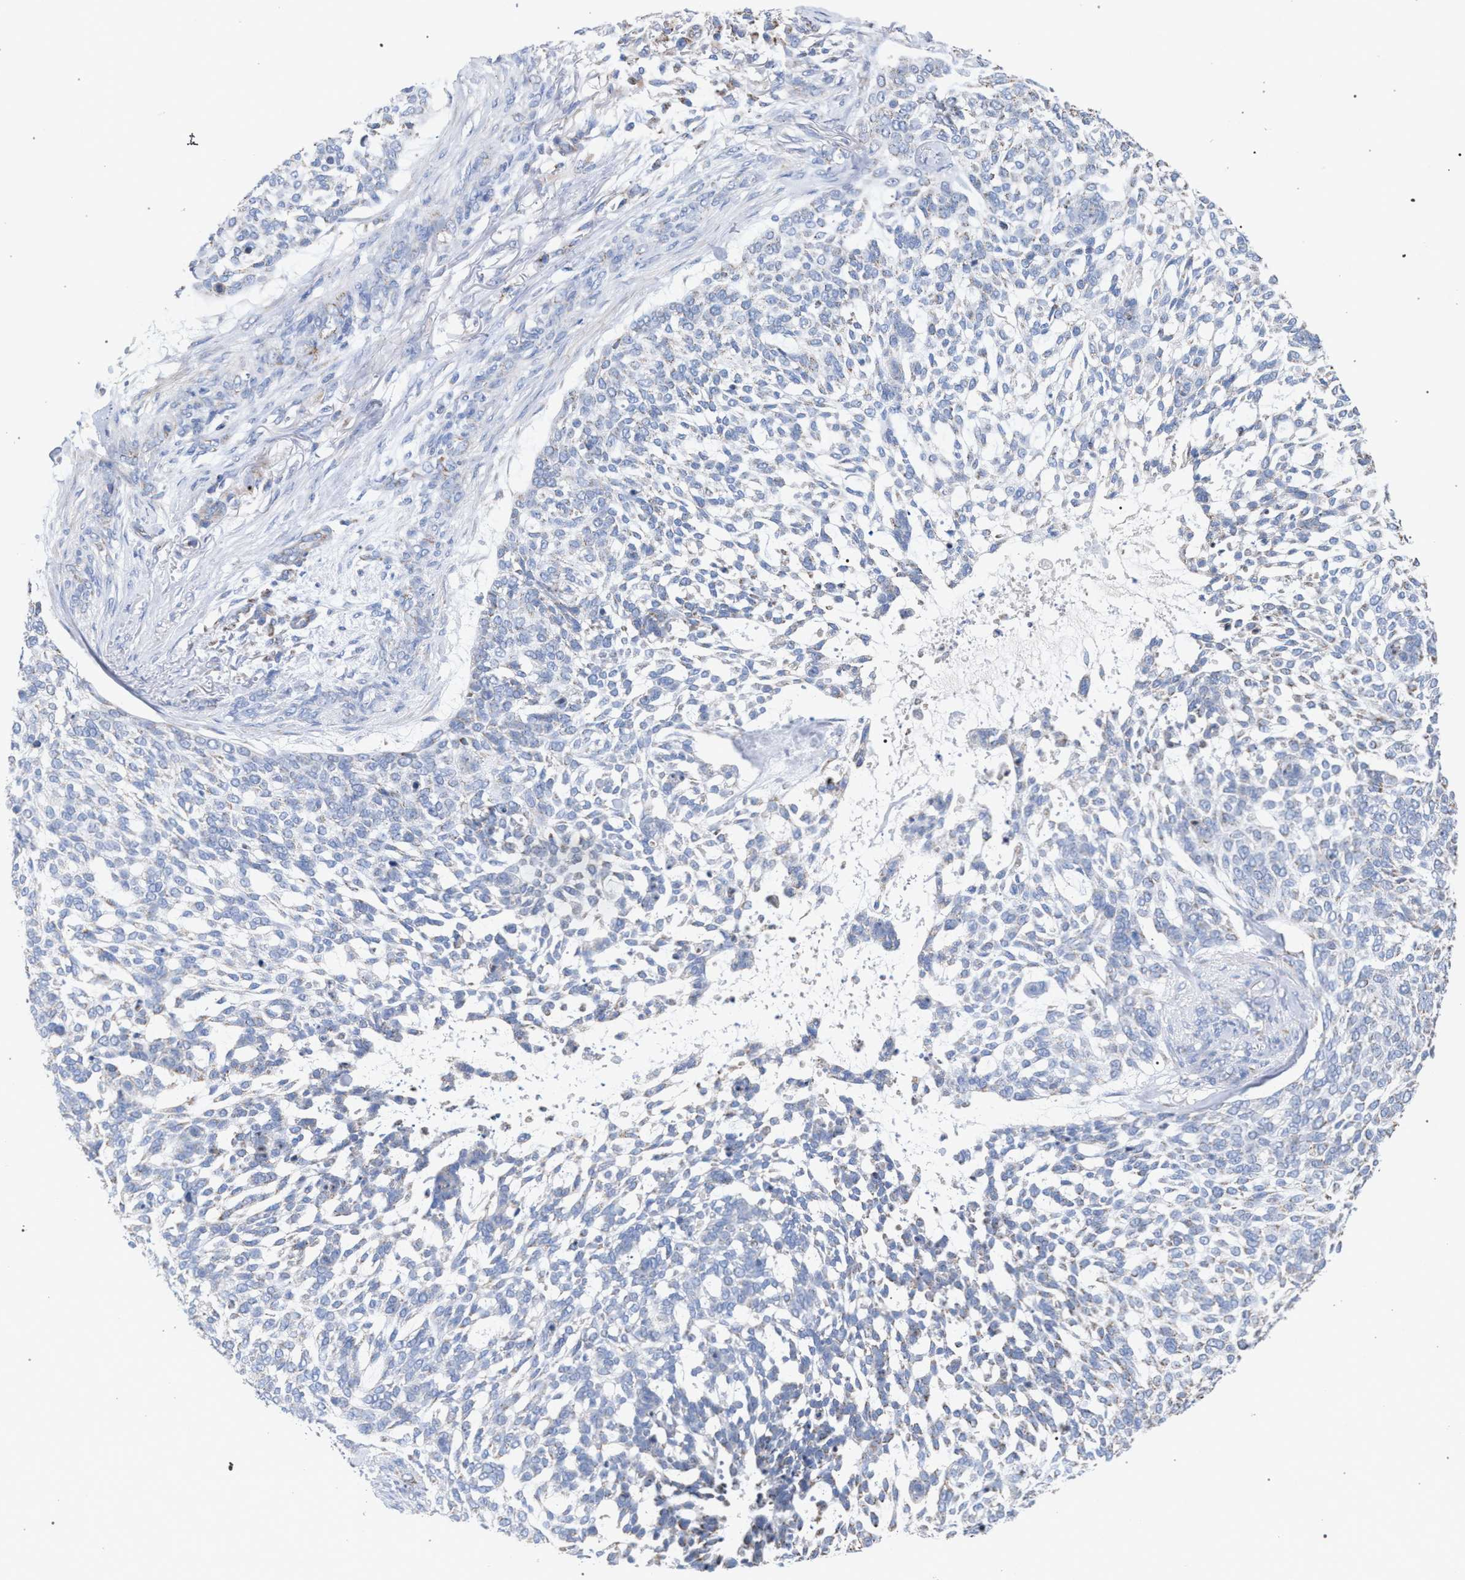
{"staining": {"intensity": "weak", "quantity": "<25%", "location": "cytoplasmic/membranous"}, "tissue": "skin cancer", "cell_type": "Tumor cells", "image_type": "cancer", "snomed": [{"axis": "morphology", "description": "Basal cell carcinoma"}, {"axis": "topography", "description": "Skin"}], "caption": "Tumor cells show no significant positivity in basal cell carcinoma (skin).", "gene": "ECI2", "patient": {"sex": "female", "age": 64}}